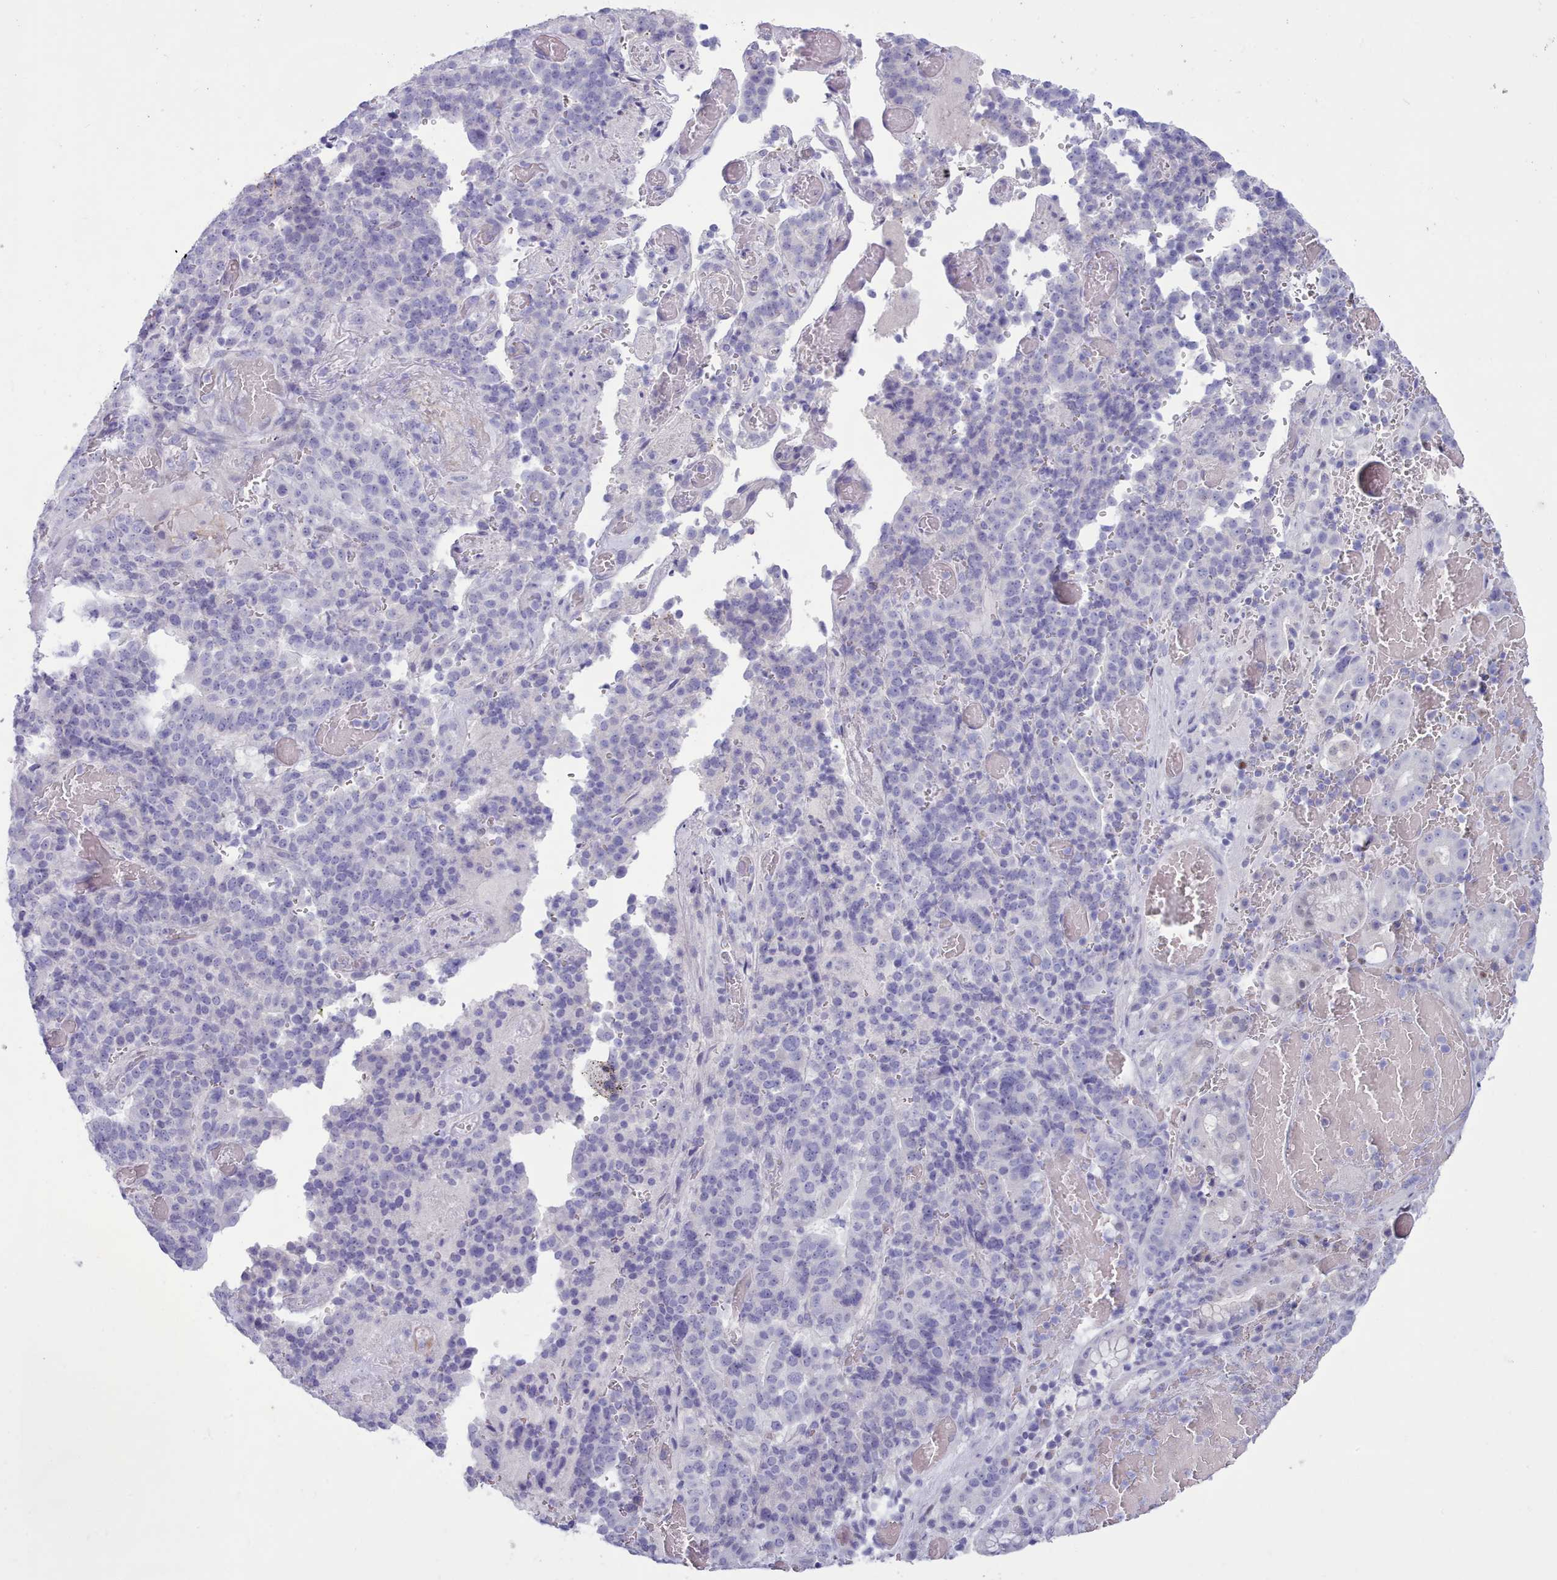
{"staining": {"intensity": "negative", "quantity": "none", "location": "none"}, "tissue": "stomach cancer", "cell_type": "Tumor cells", "image_type": "cancer", "snomed": [{"axis": "morphology", "description": "Adenocarcinoma, NOS"}, {"axis": "topography", "description": "Stomach"}], "caption": "Histopathology image shows no significant protein positivity in tumor cells of stomach cancer (adenocarcinoma). (IHC, brightfield microscopy, high magnification).", "gene": "TMEM253", "patient": {"sex": "male", "age": 48}}